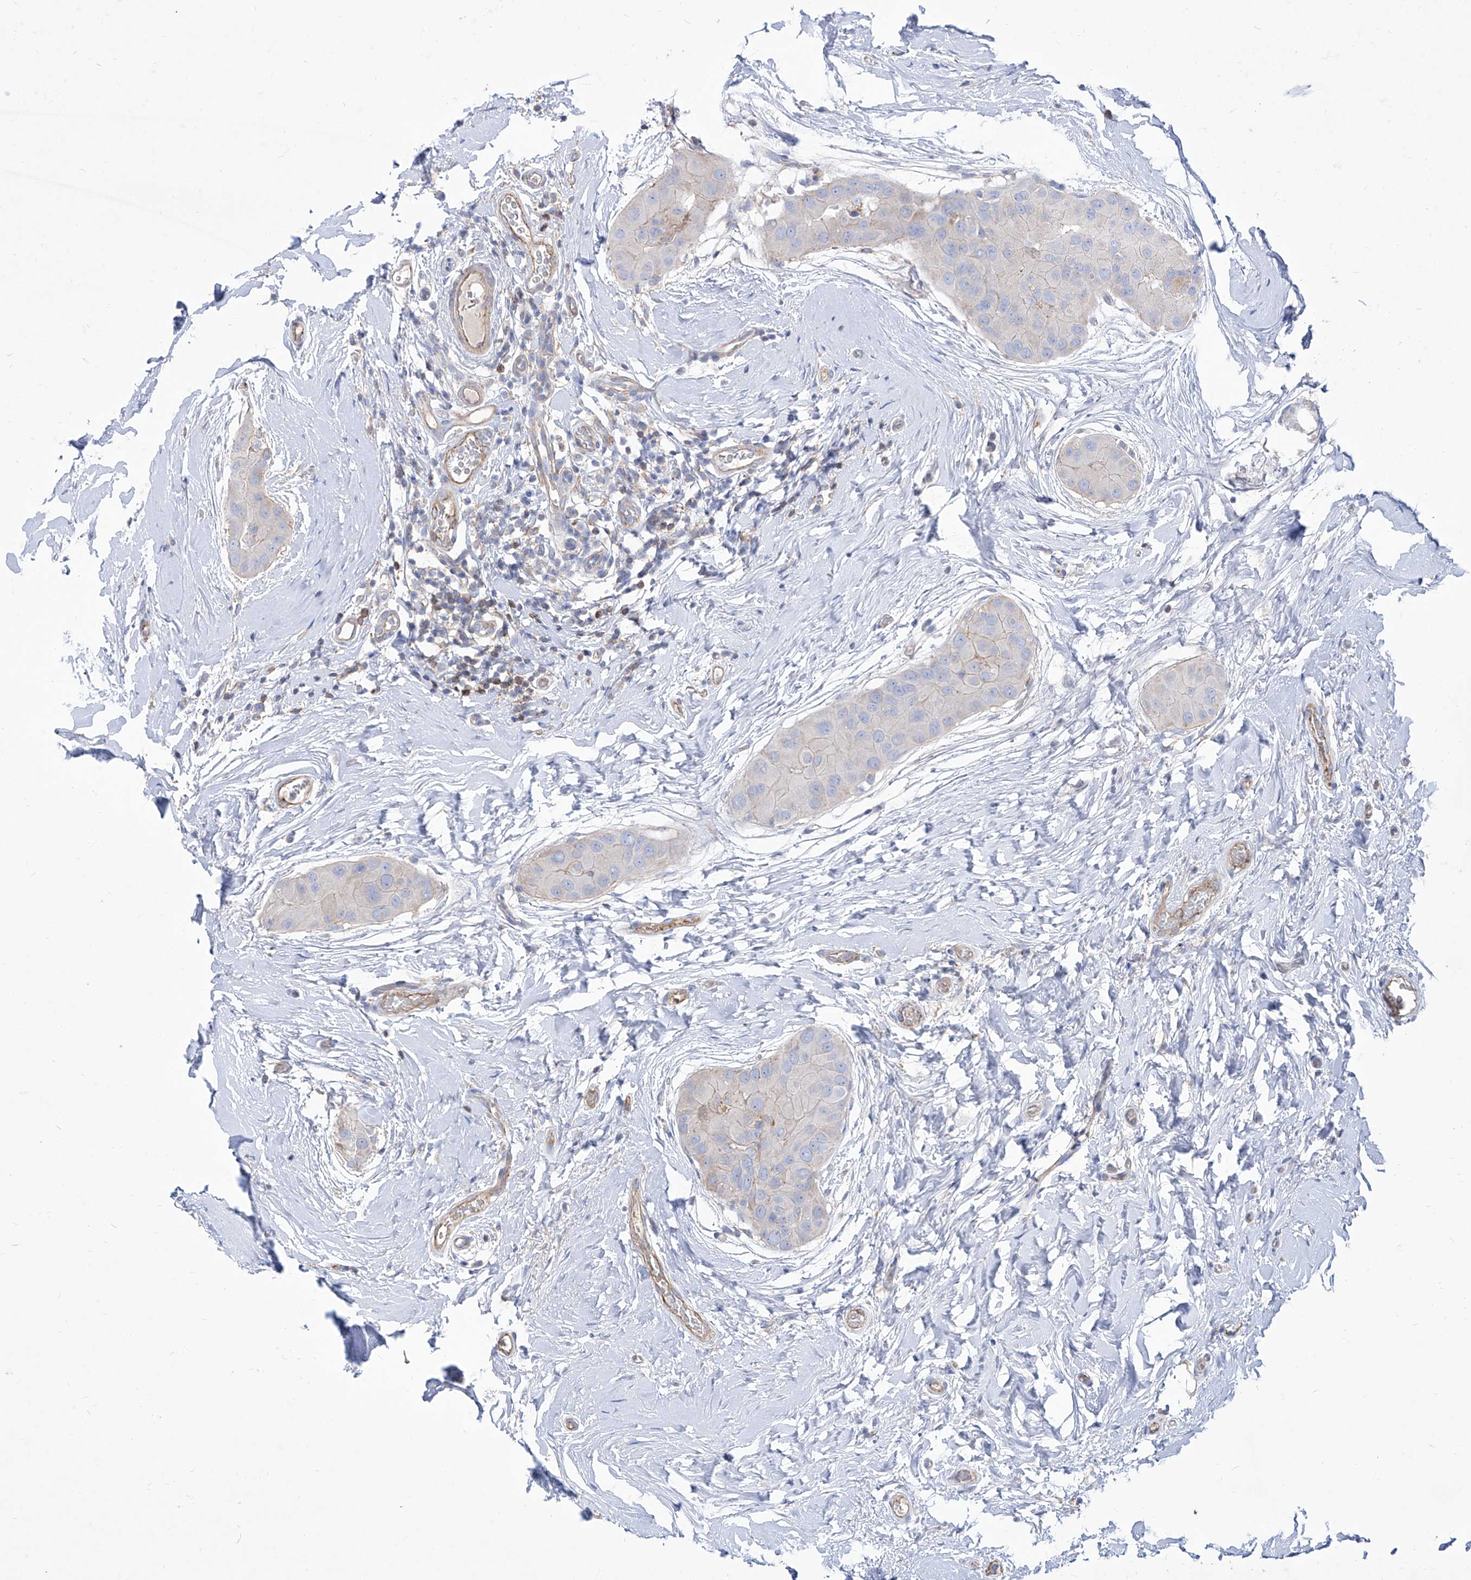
{"staining": {"intensity": "negative", "quantity": "none", "location": "none"}, "tissue": "thyroid cancer", "cell_type": "Tumor cells", "image_type": "cancer", "snomed": [{"axis": "morphology", "description": "Papillary adenocarcinoma, NOS"}, {"axis": "topography", "description": "Thyroid gland"}], "caption": "DAB immunohistochemical staining of thyroid cancer shows no significant staining in tumor cells. (DAB IHC with hematoxylin counter stain).", "gene": "C1orf74", "patient": {"sex": "male", "age": 33}}